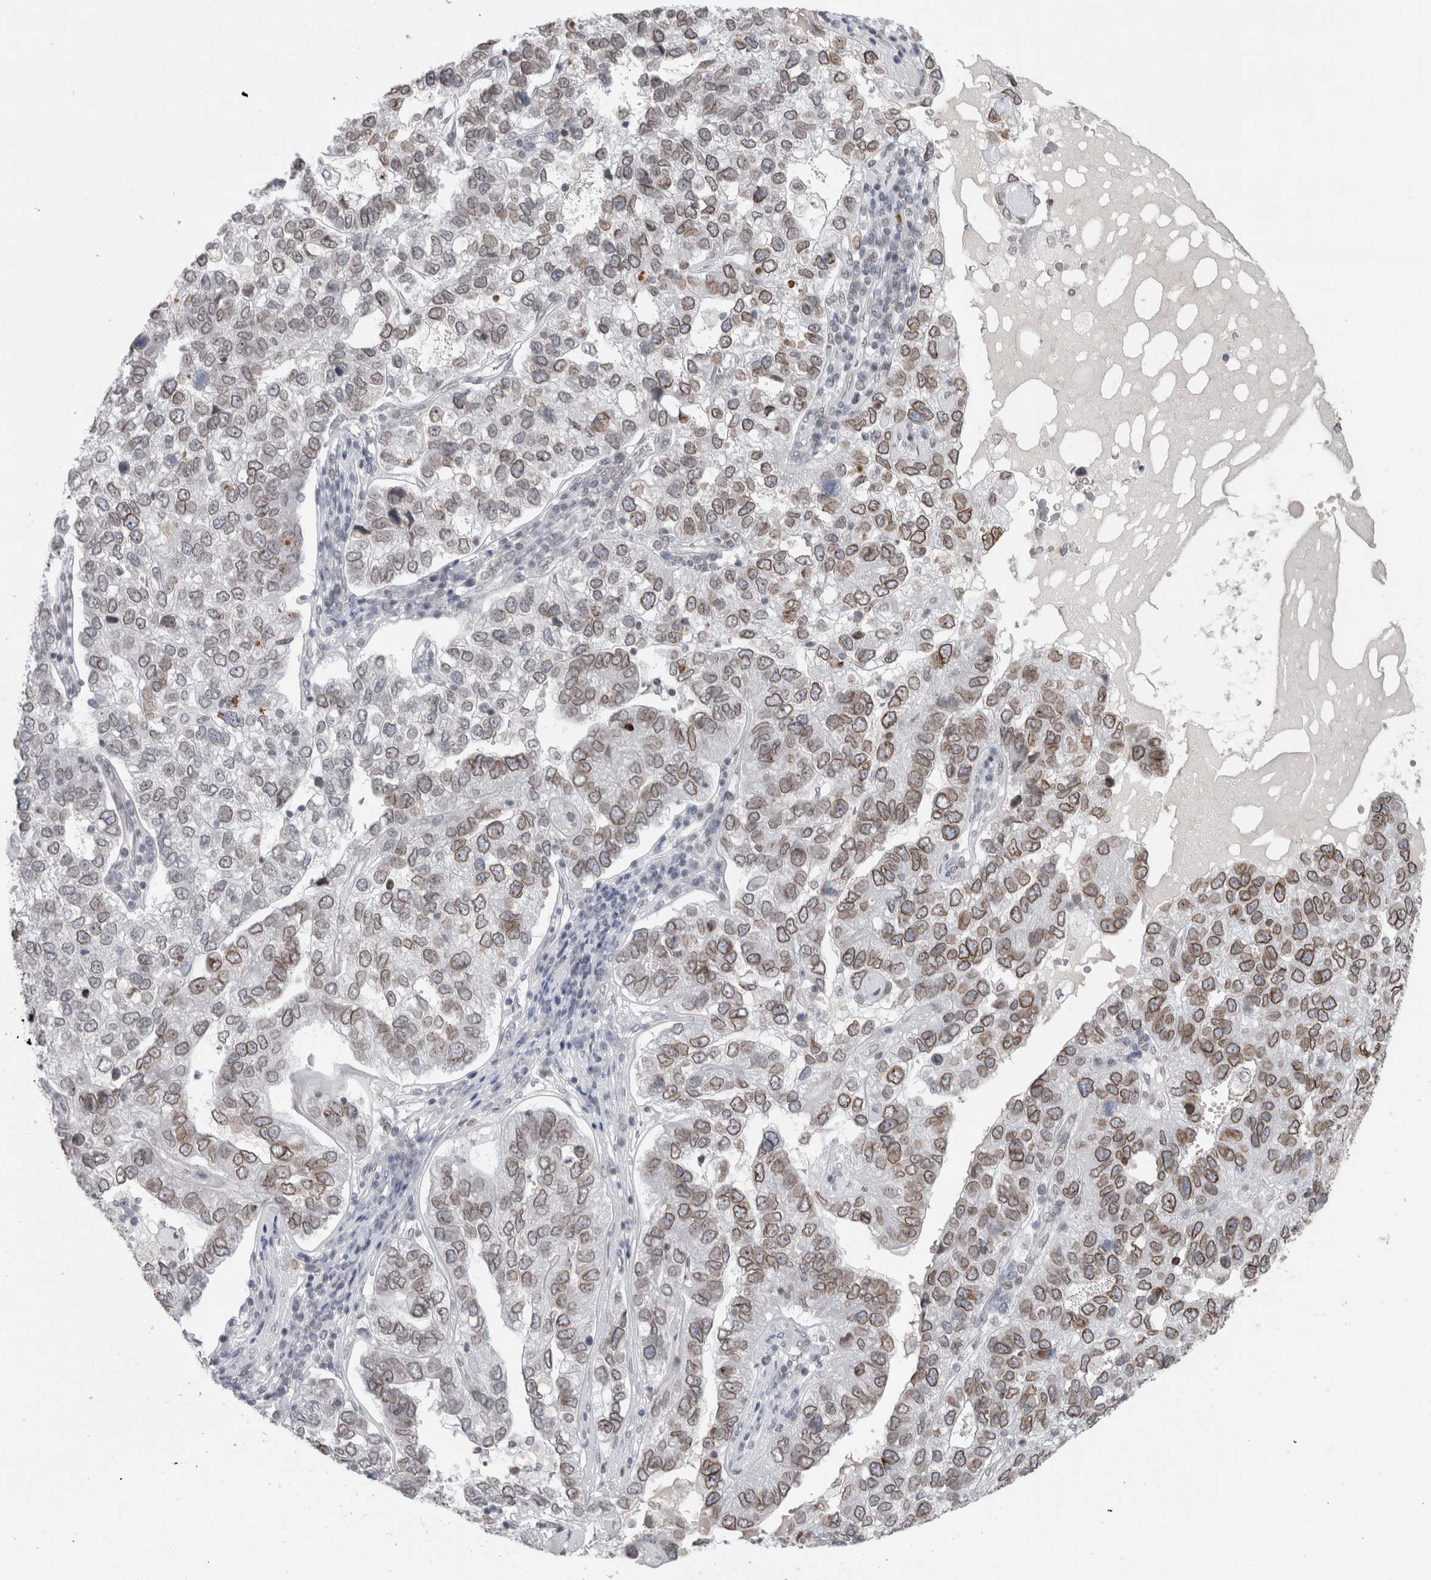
{"staining": {"intensity": "moderate", "quantity": "25%-75%", "location": "cytoplasmic/membranous,nuclear"}, "tissue": "pancreatic cancer", "cell_type": "Tumor cells", "image_type": "cancer", "snomed": [{"axis": "morphology", "description": "Adenocarcinoma, NOS"}, {"axis": "topography", "description": "Pancreas"}], "caption": "Pancreatic cancer (adenocarcinoma) stained with DAB (3,3'-diaminobenzidine) immunohistochemistry (IHC) exhibits medium levels of moderate cytoplasmic/membranous and nuclear expression in approximately 25%-75% of tumor cells. (Stains: DAB (3,3'-diaminobenzidine) in brown, nuclei in blue, Microscopy: brightfield microscopy at high magnification).", "gene": "ZNF770", "patient": {"sex": "female", "age": 61}}